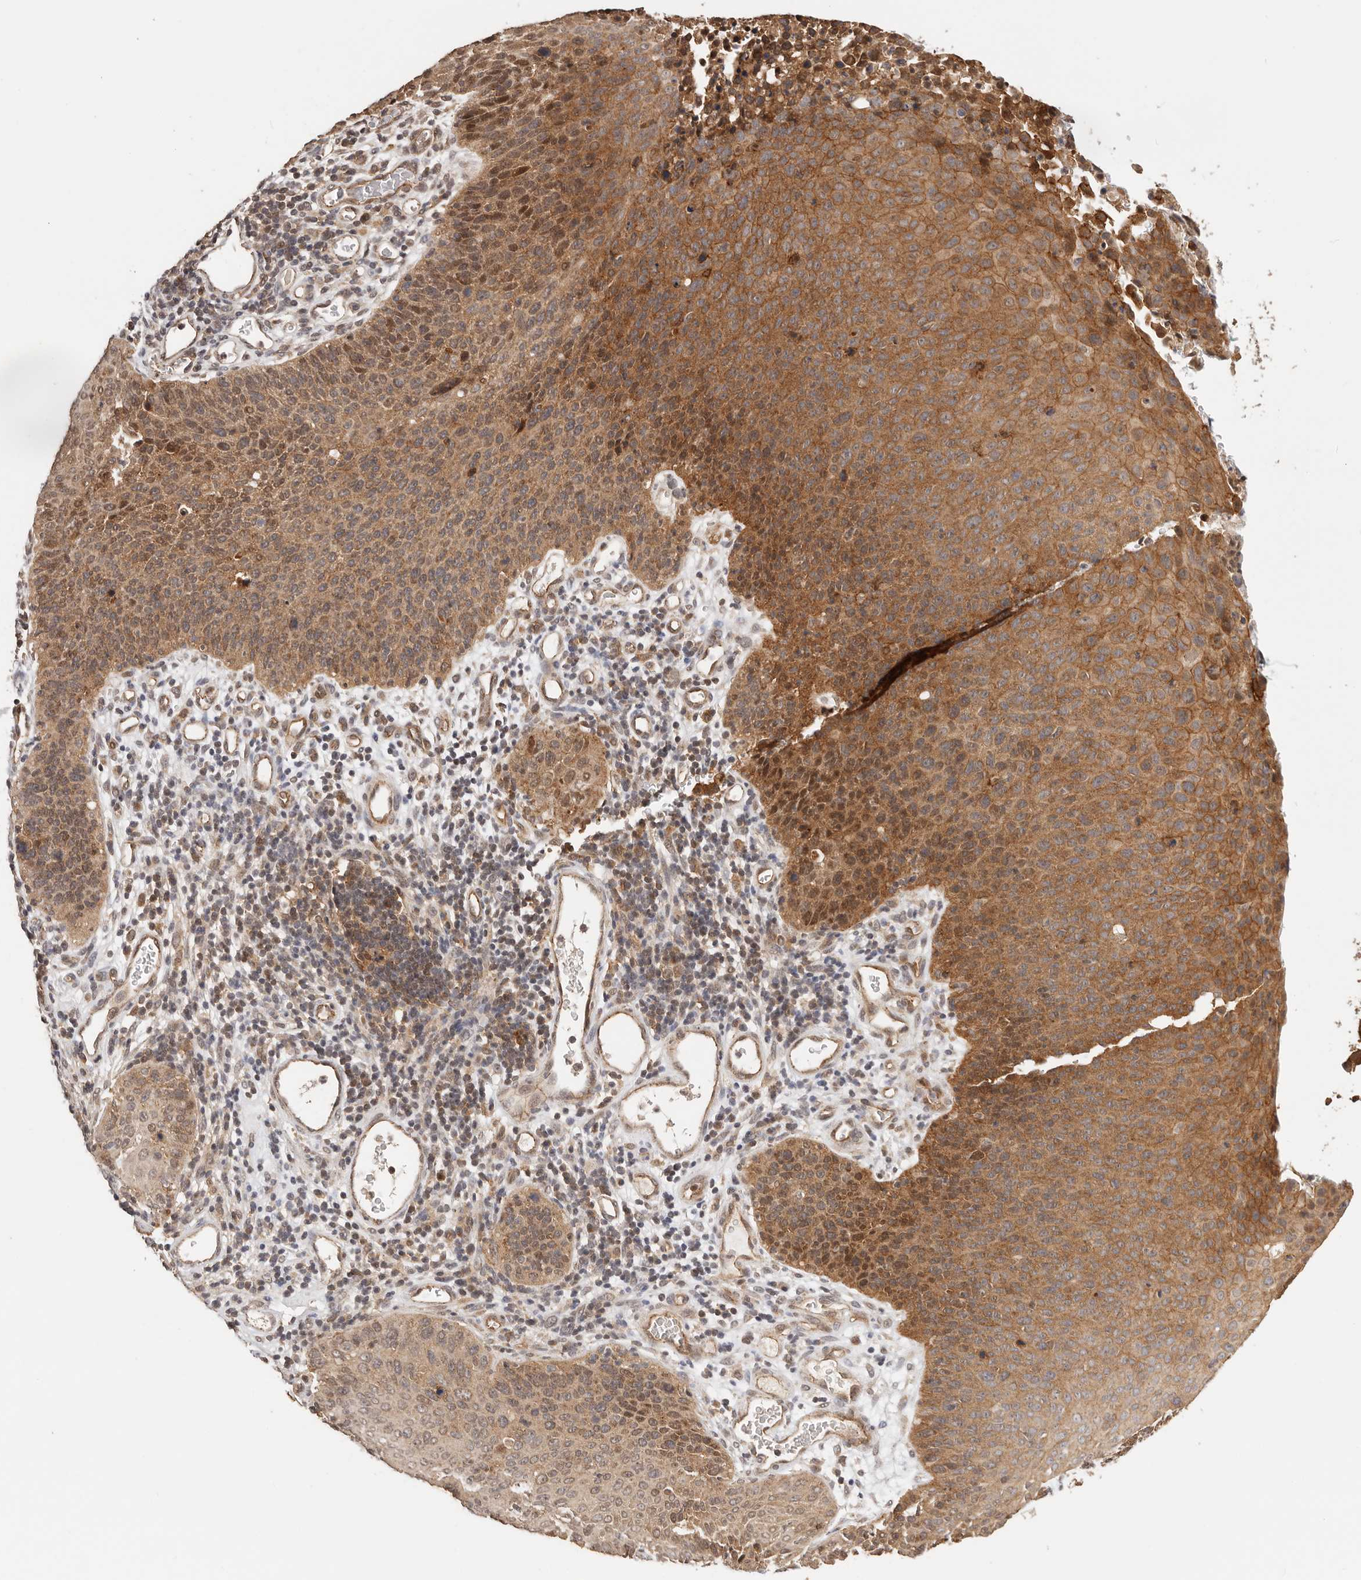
{"staining": {"intensity": "moderate", "quantity": ">75%", "location": "cytoplasmic/membranous,nuclear"}, "tissue": "cervical cancer", "cell_type": "Tumor cells", "image_type": "cancer", "snomed": [{"axis": "morphology", "description": "Squamous cell carcinoma, NOS"}, {"axis": "topography", "description": "Cervix"}], "caption": "Cervical squamous cell carcinoma tissue shows moderate cytoplasmic/membranous and nuclear staining in about >75% of tumor cells, visualized by immunohistochemistry. Ihc stains the protein in brown and the nuclei are stained blue.", "gene": "AFDN", "patient": {"sex": "female", "age": 55}}